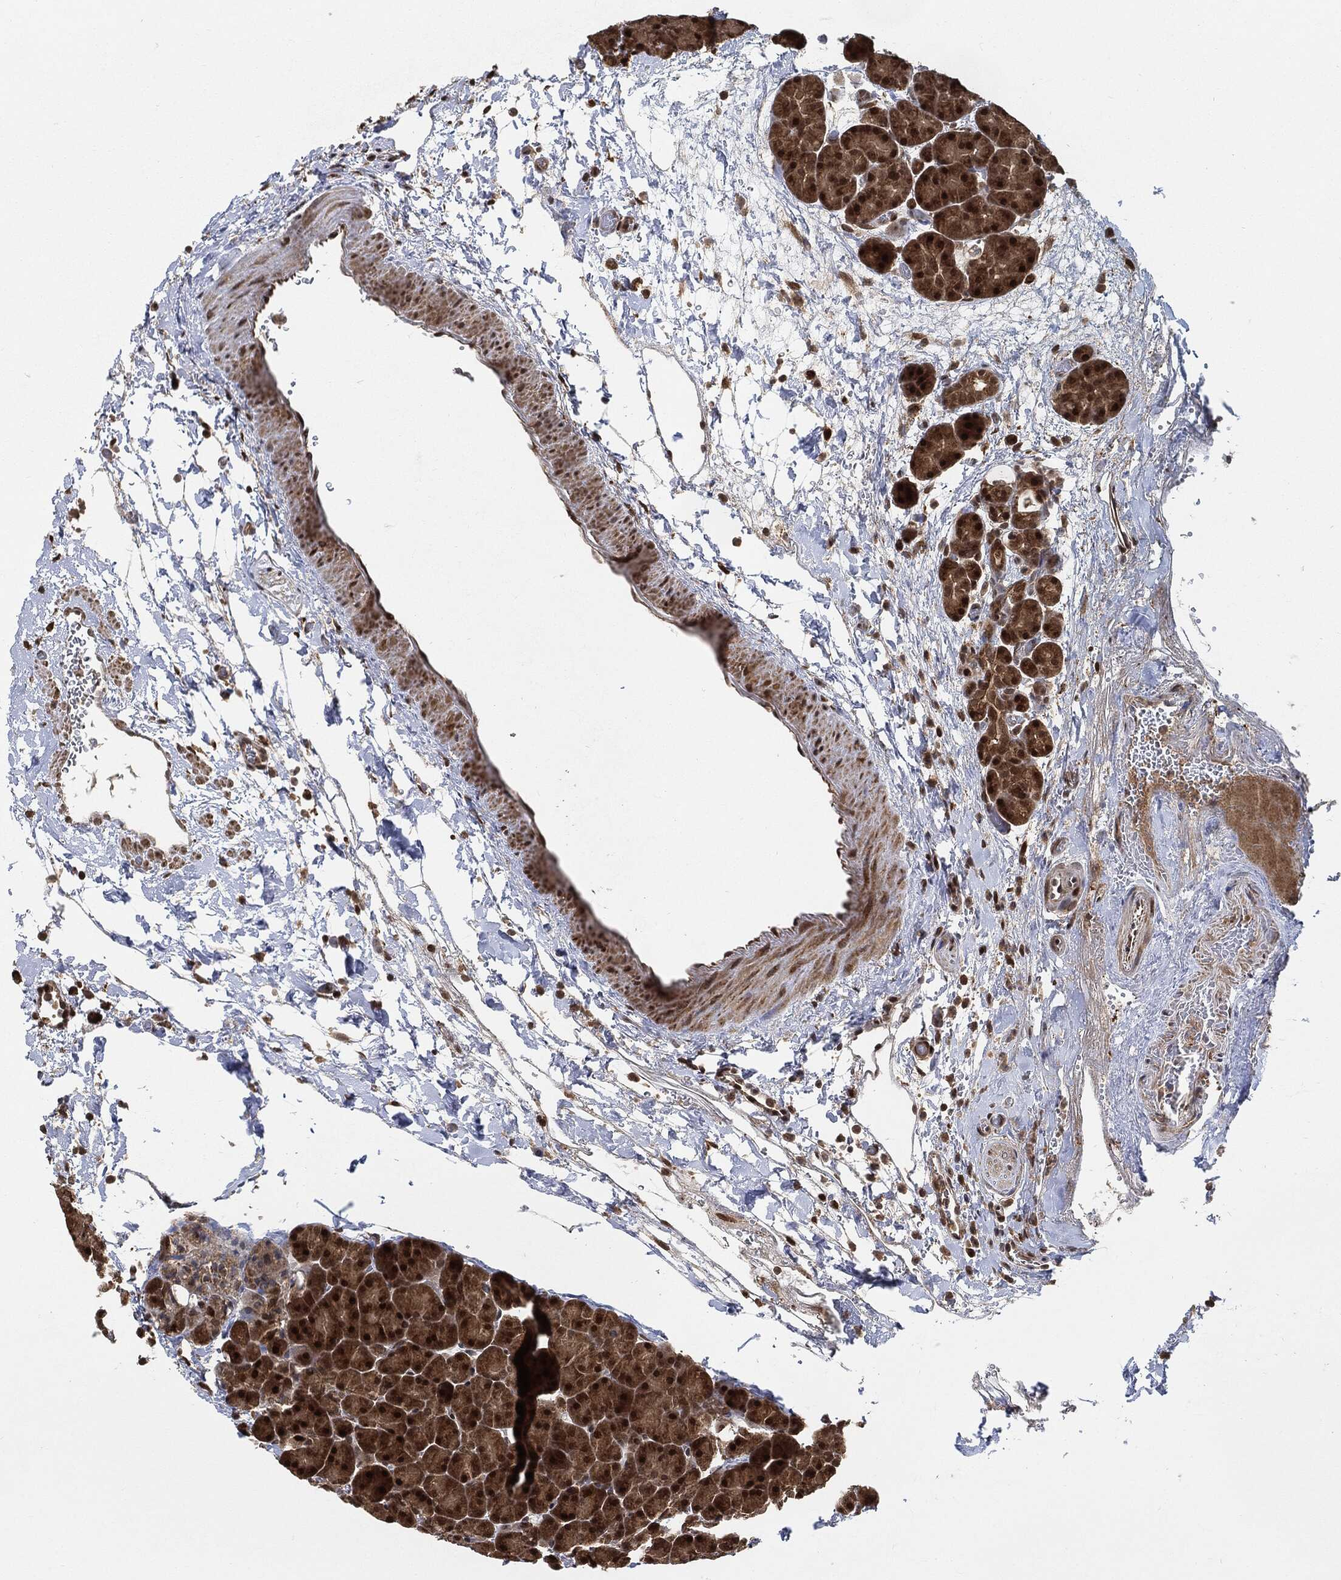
{"staining": {"intensity": "moderate", "quantity": ">75%", "location": "cytoplasmic/membranous,nuclear"}, "tissue": "pancreas", "cell_type": "Exocrine glandular cells", "image_type": "normal", "snomed": [{"axis": "morphology", "description": "Normal tissue, NOS"}, {"axis": "topography", "description": "Pancreas"}], "caption": "A photomicrograph showing moderate cytoplasmic/membranous,nuclear staining in about >75% of exocrine glandular cells in benign pancreas, as visualized by brown immunohistochemical staining.", "gene": "CUTA", "patient": {"sex": "female", "age": 44}}